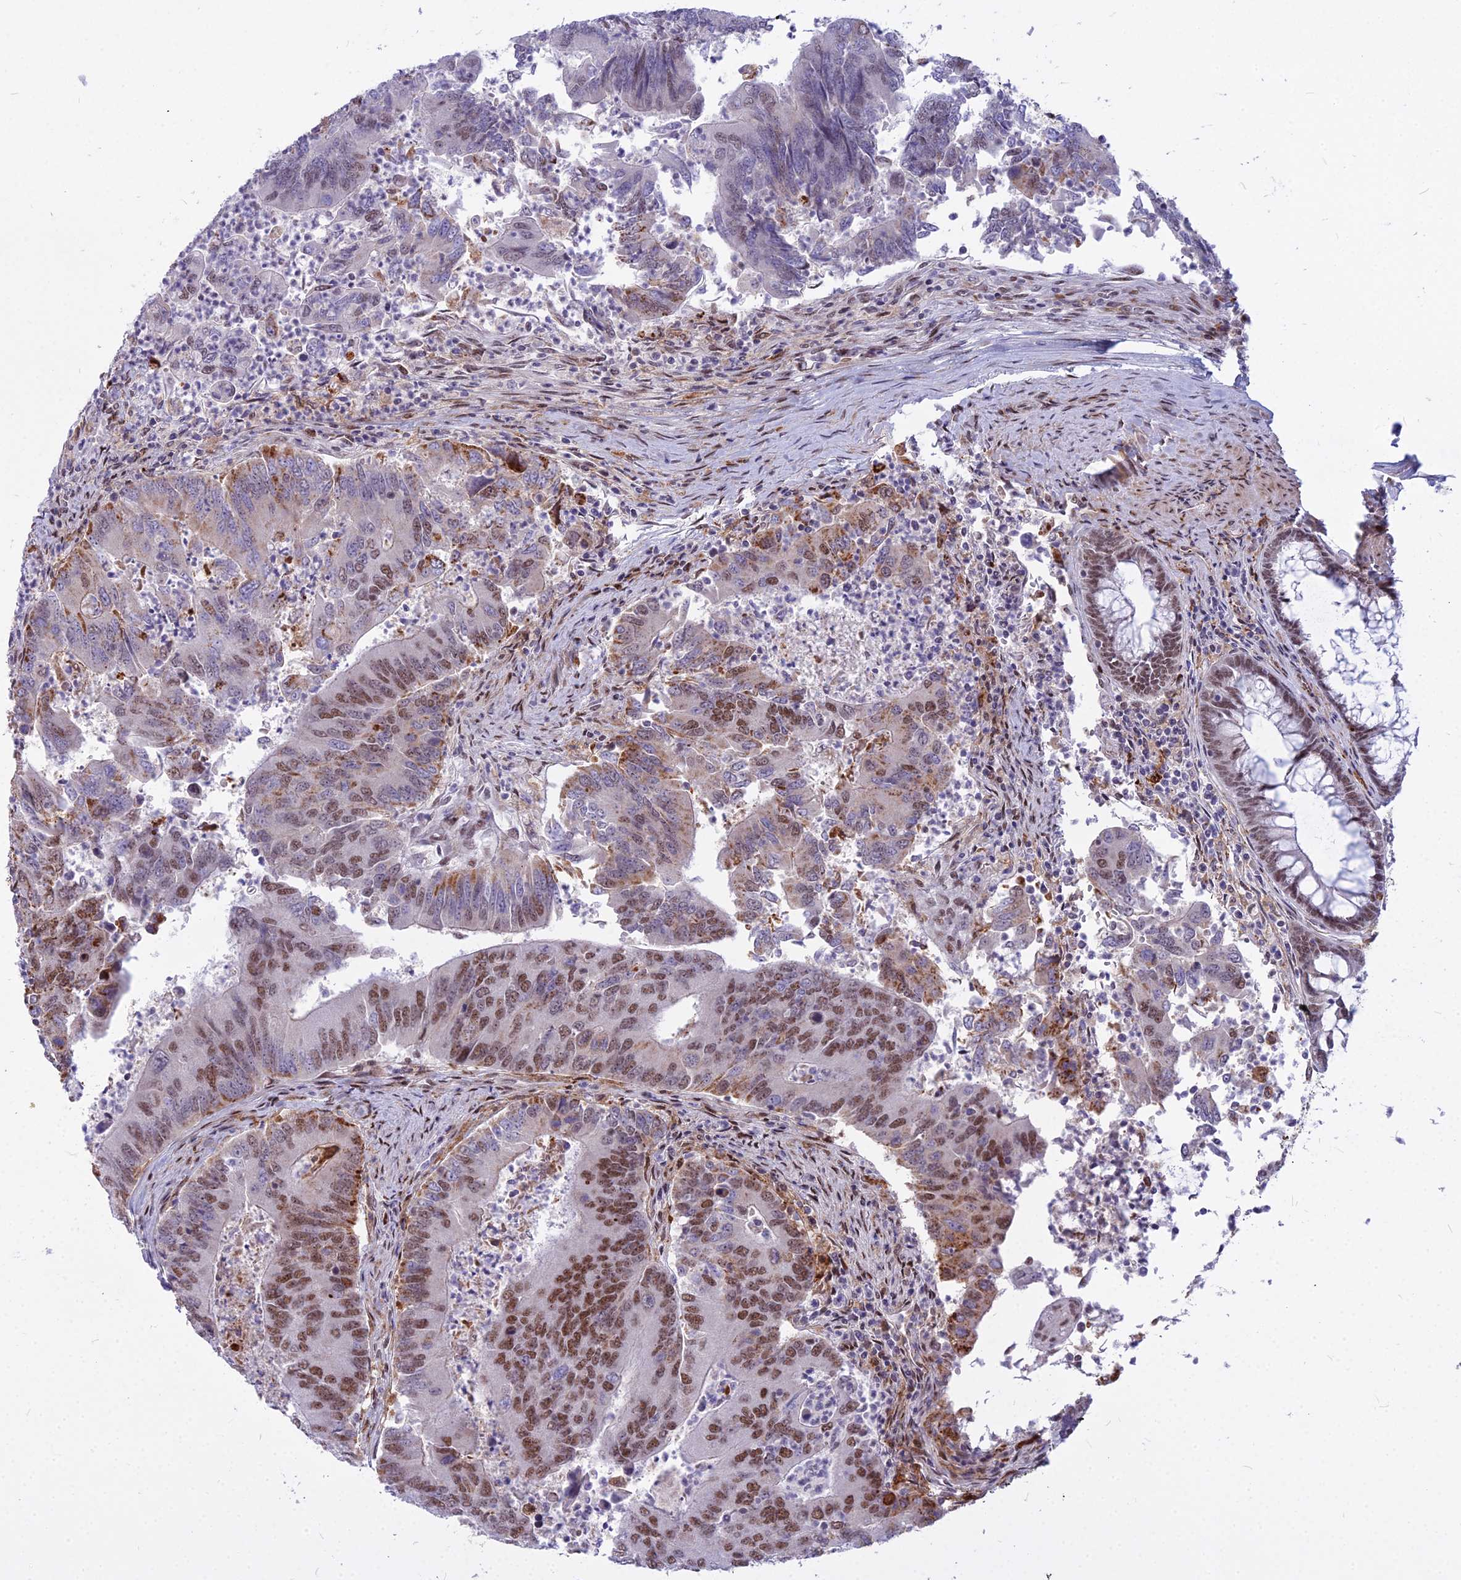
{"staining": {"intensity": "moderate", "quantity": "25%-75%", "location": "nuclear"}, "tissue": "colorectal cancer", "cell_type": "Tumor cells", "image_type": "cancer", "snomed": [{"axis": "morphology", "description": "Adenocarcinoma, NOS"}, {"axis": "topography", "description": "Colon"}], "caption": "An immunohistochemistry (IHC) micrograph of tumor tissue is shown. Protein staining in brown highlights moderate nuclear positivity in colorectal adenocarcinoma within tumor cells.", "gene": "ALG10", "patient": {"sex": "female", "age": 67}}